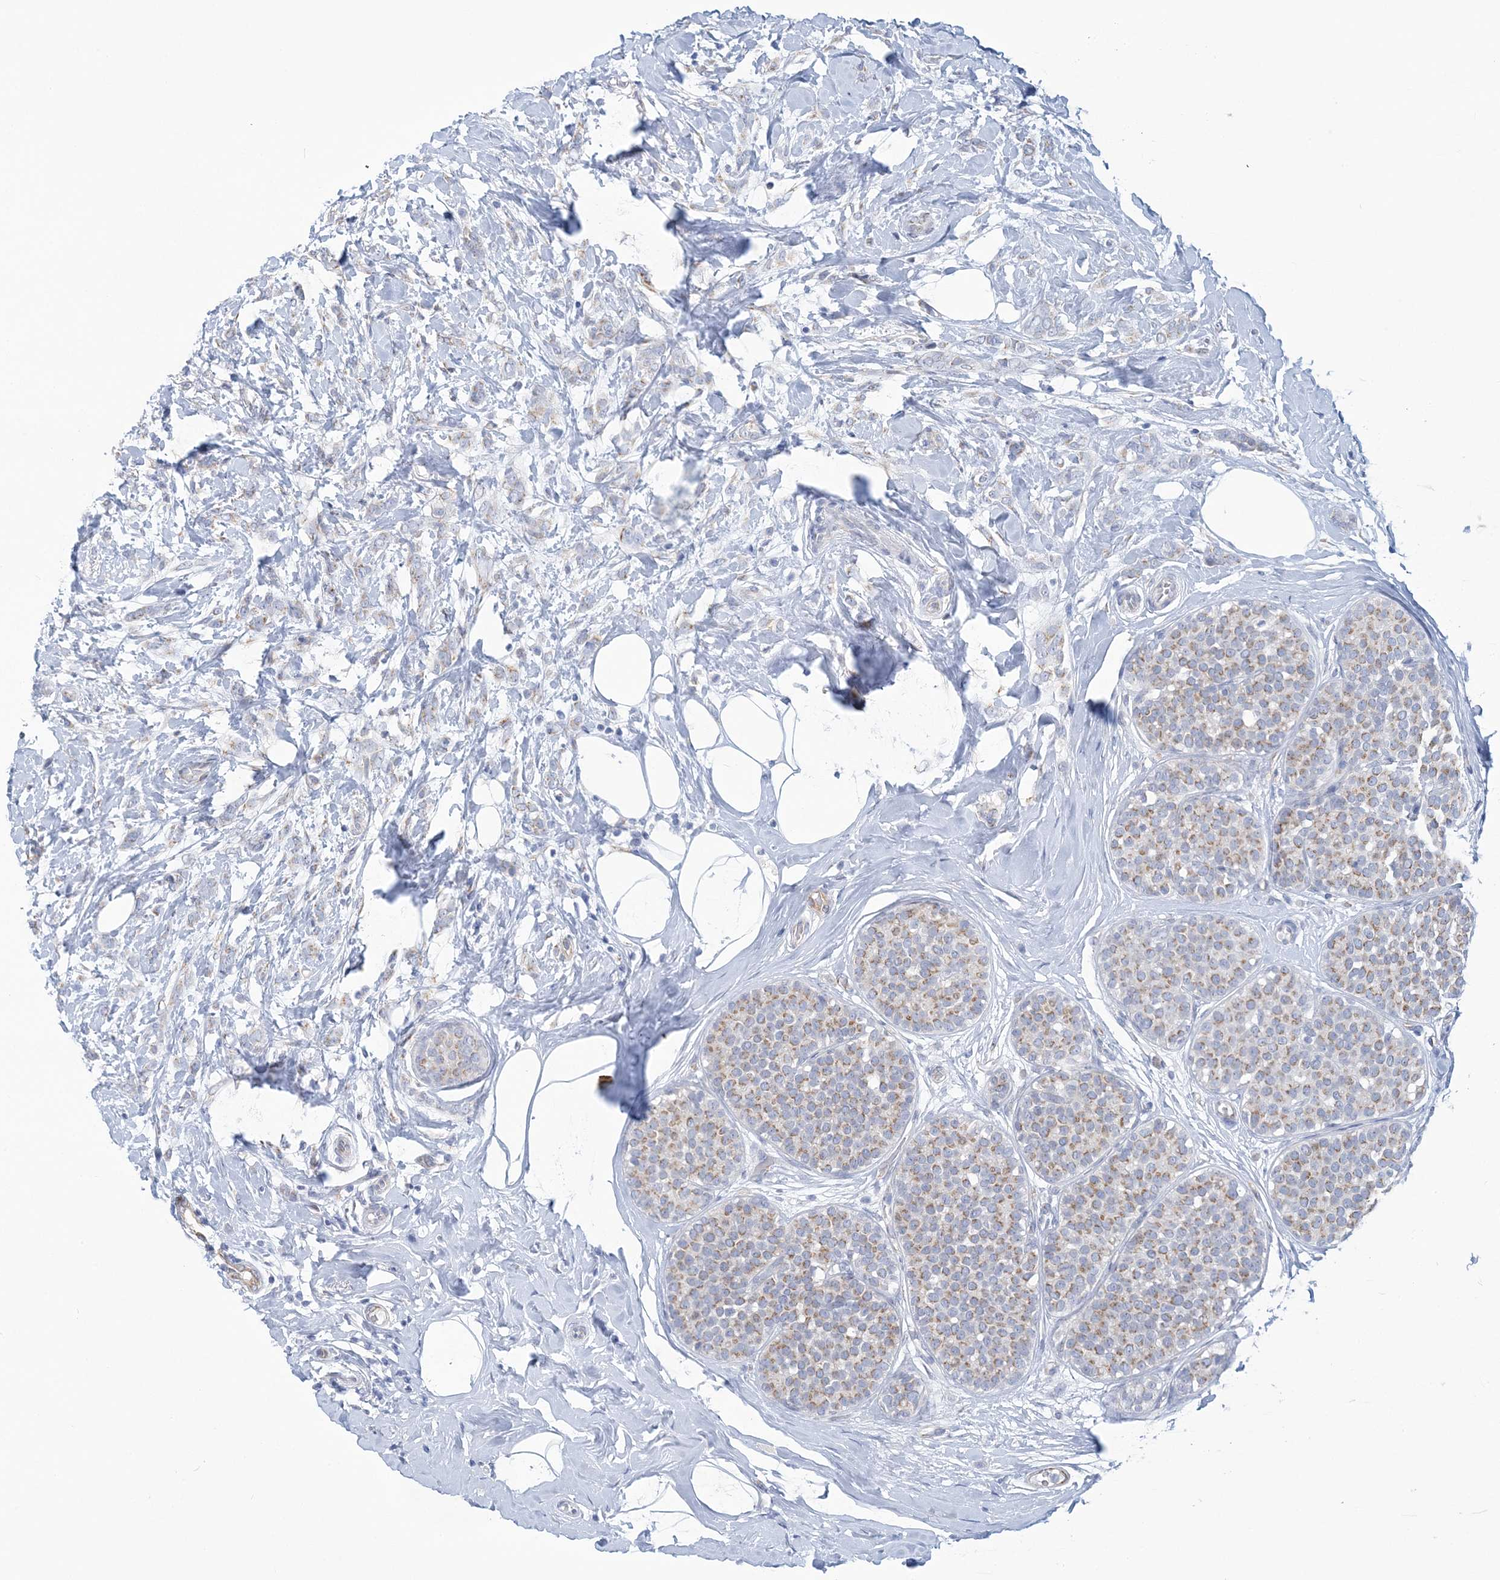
{"staining": {"intensity": "moderate", "quantity": ">75%", "location": "cytoplasmic/membranous"}, "tissue": "breast cancer", "cell_type": "Tumor cells", "image_type": "cancer", "snomed": [{"axis": "morphology", "description": "Lobular carcinoma, in situ"}, {"axis": "morphology", "description": "Lobular carcinoma"}, {"axis": "topography", "description": "Breast"}], "caption": "This is an image of immunohistochemistry (IHC) staining of breast cancer (lobular carcinoma), which shows moderate positivity in the cytoplasmic/membranous of tumor cells.", "gene": "PLEKHG4B", "patient": {"sex": "female", "age": 41}}